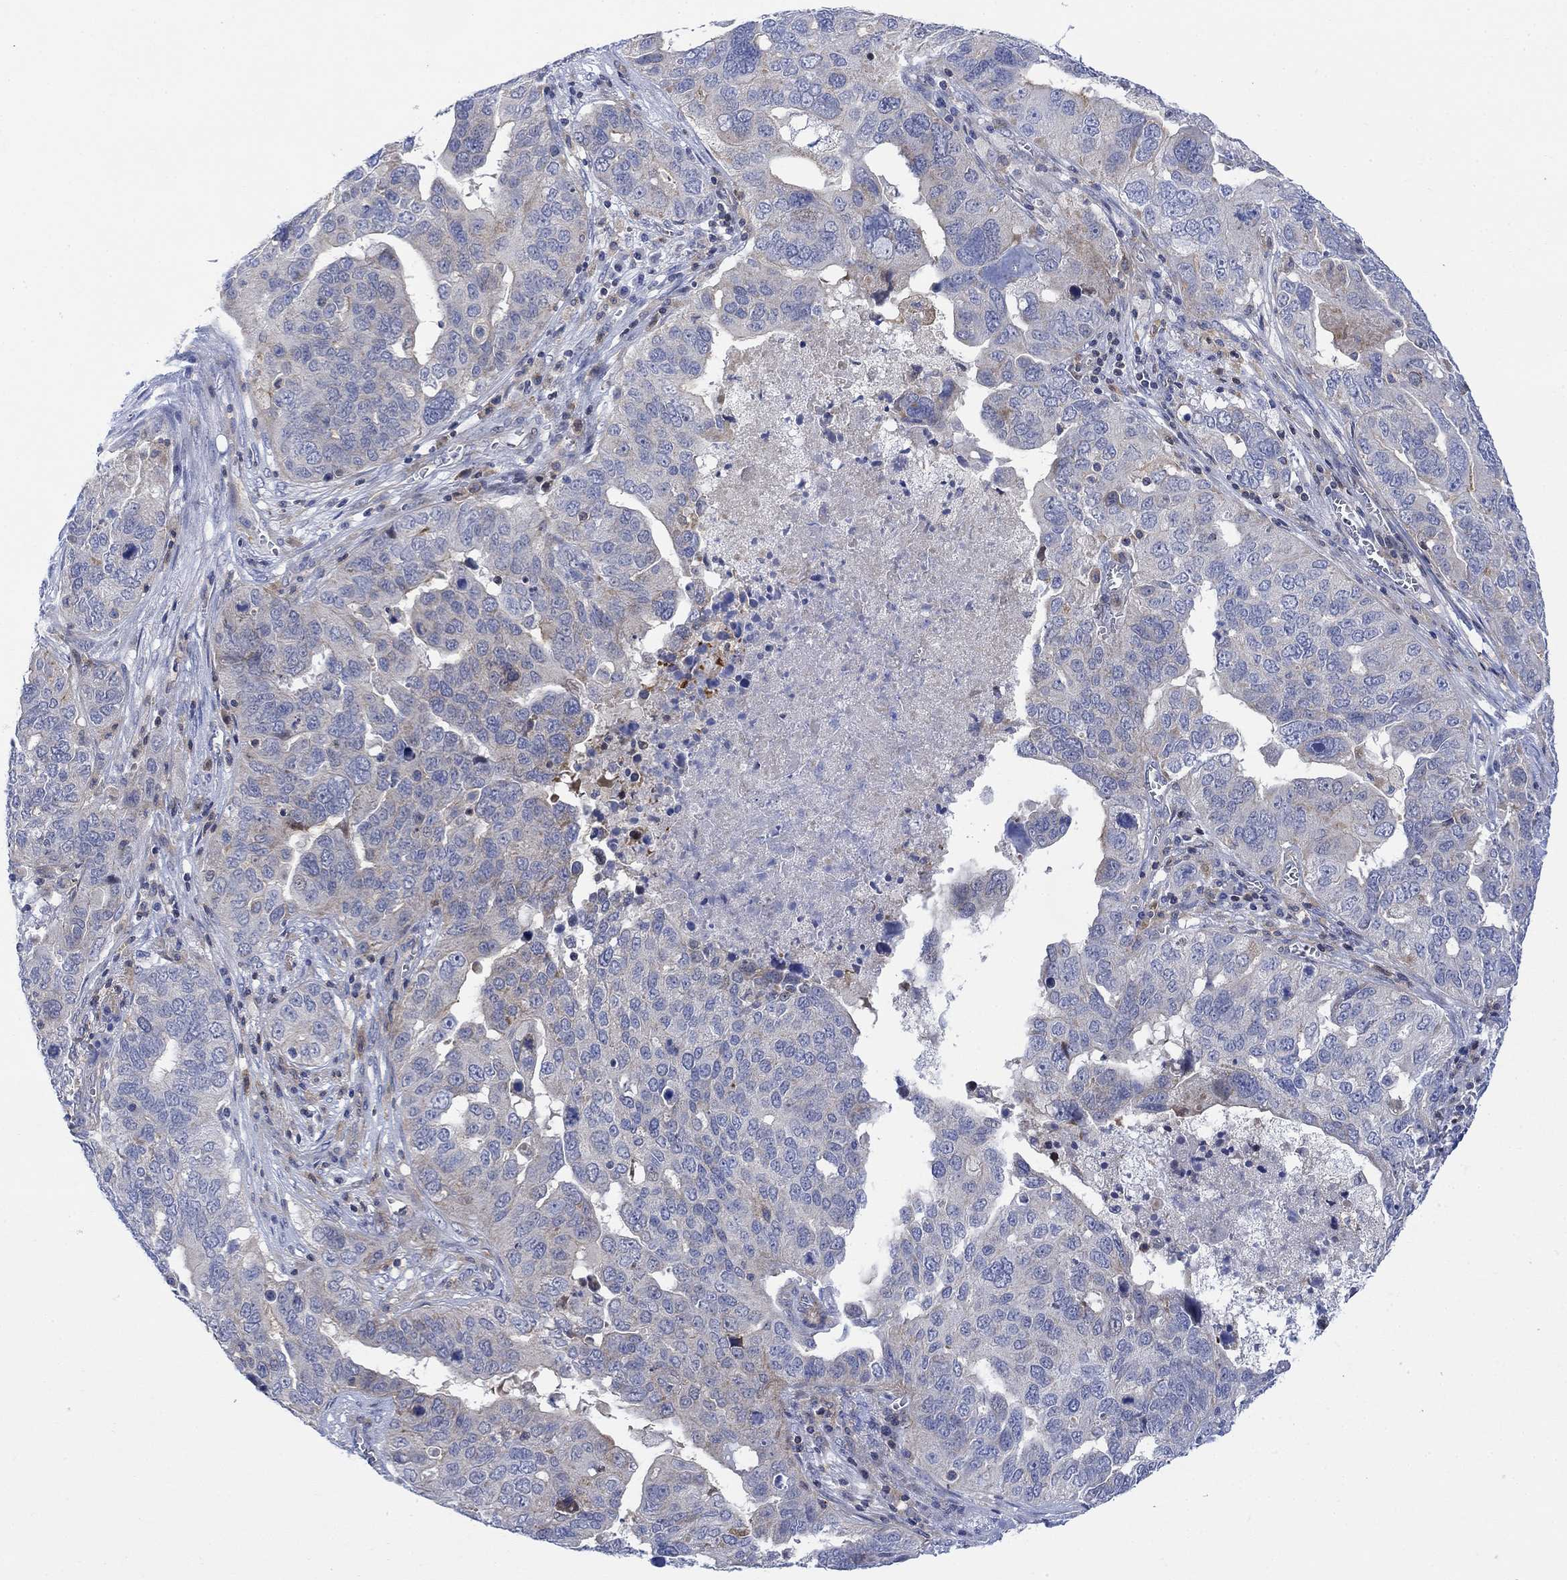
{"staining": {"intensity": "moderate", "quantity": "<25%", "location": "cytoplasmic/membranous"}, "tissue": "ovarian cancer", "cell_type": "Tumor cells", "image_type": "cancer", "snomed": [{"axis": "morphology", "description": "Carcinoma, endometroid"}, {"axis": "topography", "description": "Soft tissue"}, {"axis": "topography", "description": "Ovary"}], "caption": "Human ovarian cancer stained for a protein (brown) demonstrates moderate cytoplasmic/membranous positive positivity in approximately <25% of tumor cells.", "gene": "ARSK", "patient": {"sex": "female", "age": 52}}